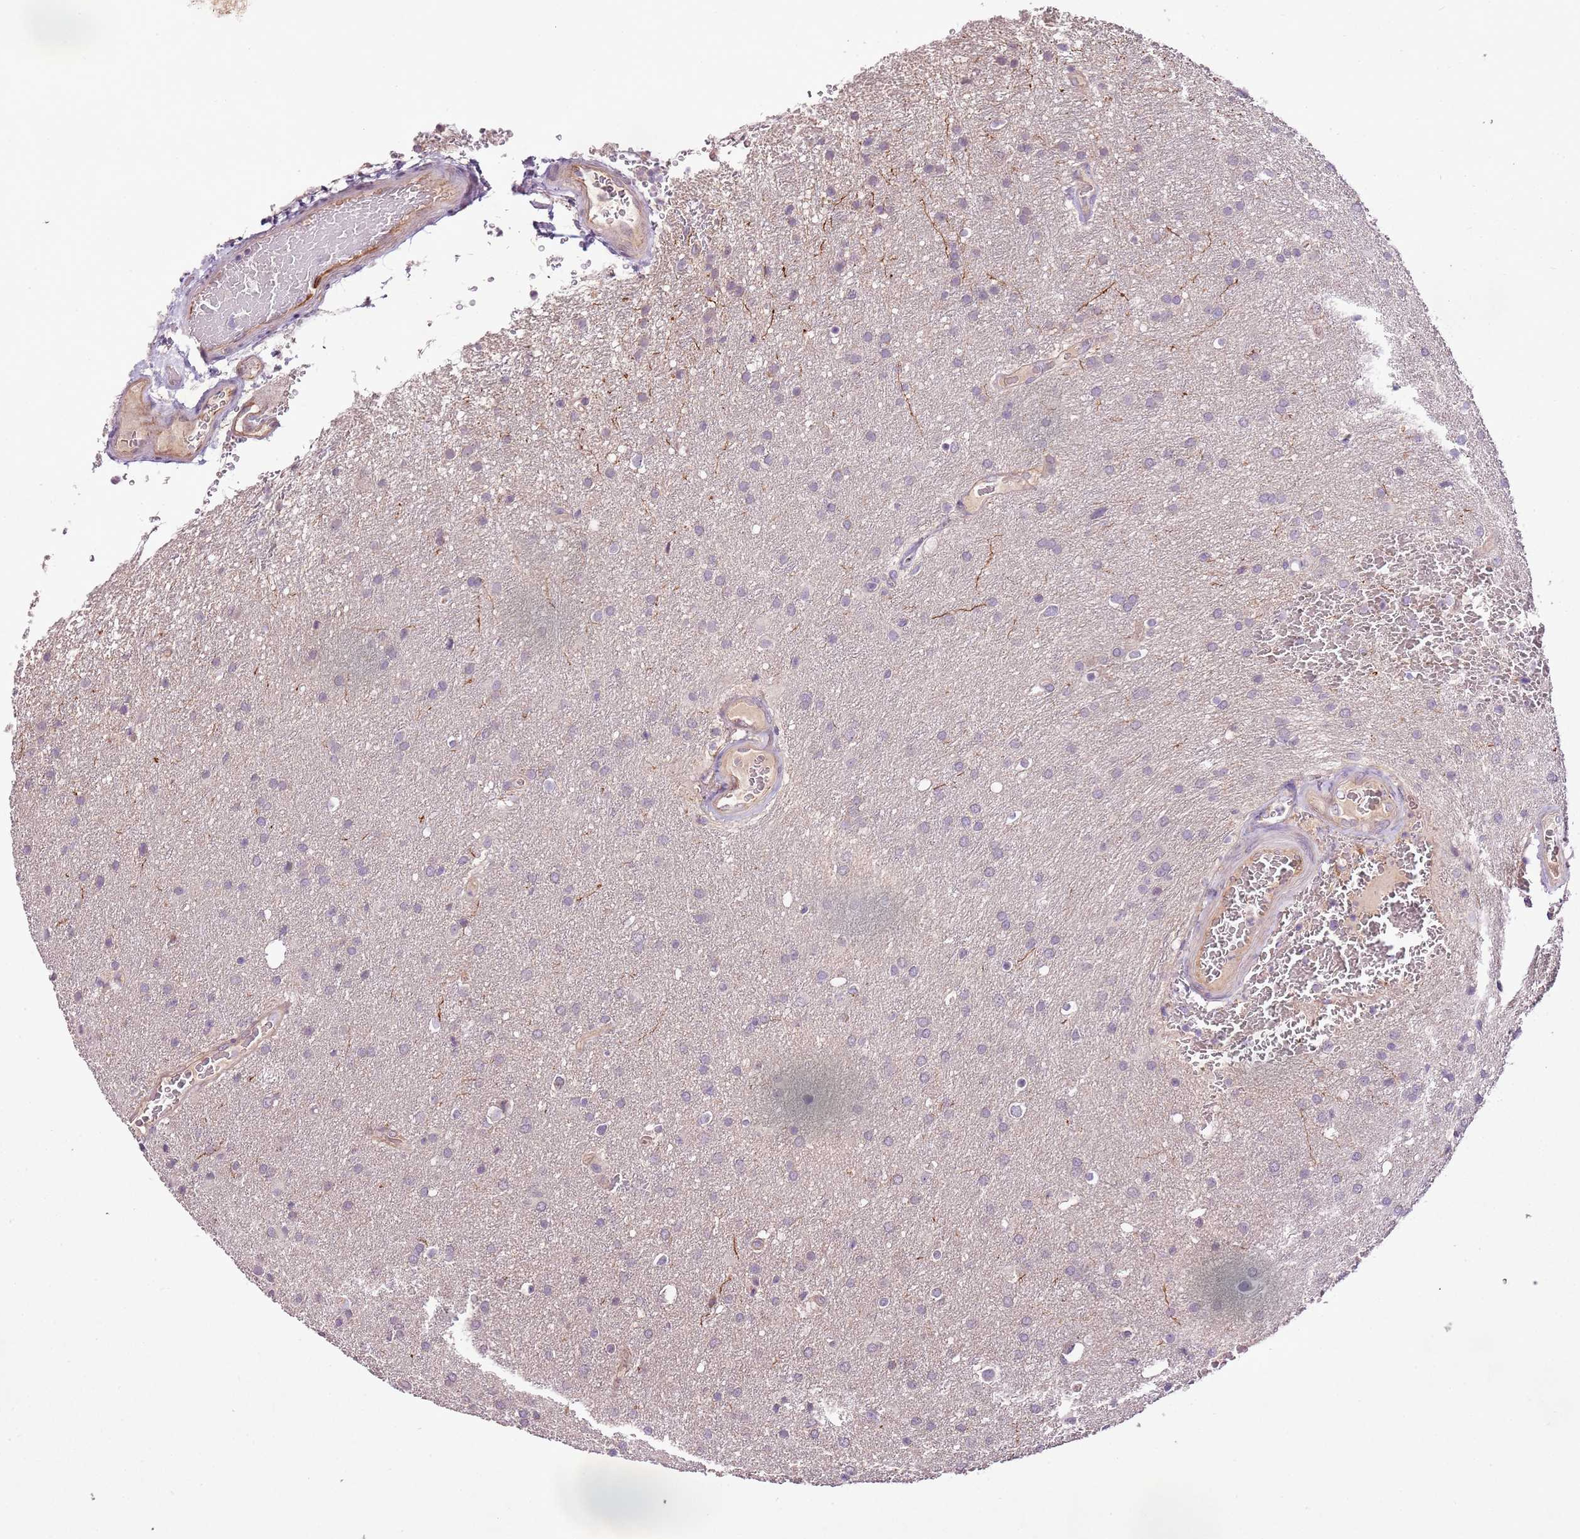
{"staining": {"intensity": "negative", "quantity": "none", "location": "none"}, "tissue": "glioma", "cell_type": "Tumor cells", "image_type": "cancer", "snomed": [{"axis": "morphology", "description": "Glioma, malignant, Low grade"}, {"axis": "topography", "description": "Brain"}], "caption": "A photomicrograph of malignant glioma (low-grade) stained for a protein shows no brown staining in tumor cells.", "gene": "CMKLR1", "patient": {"sex": "female", "age": 32}}